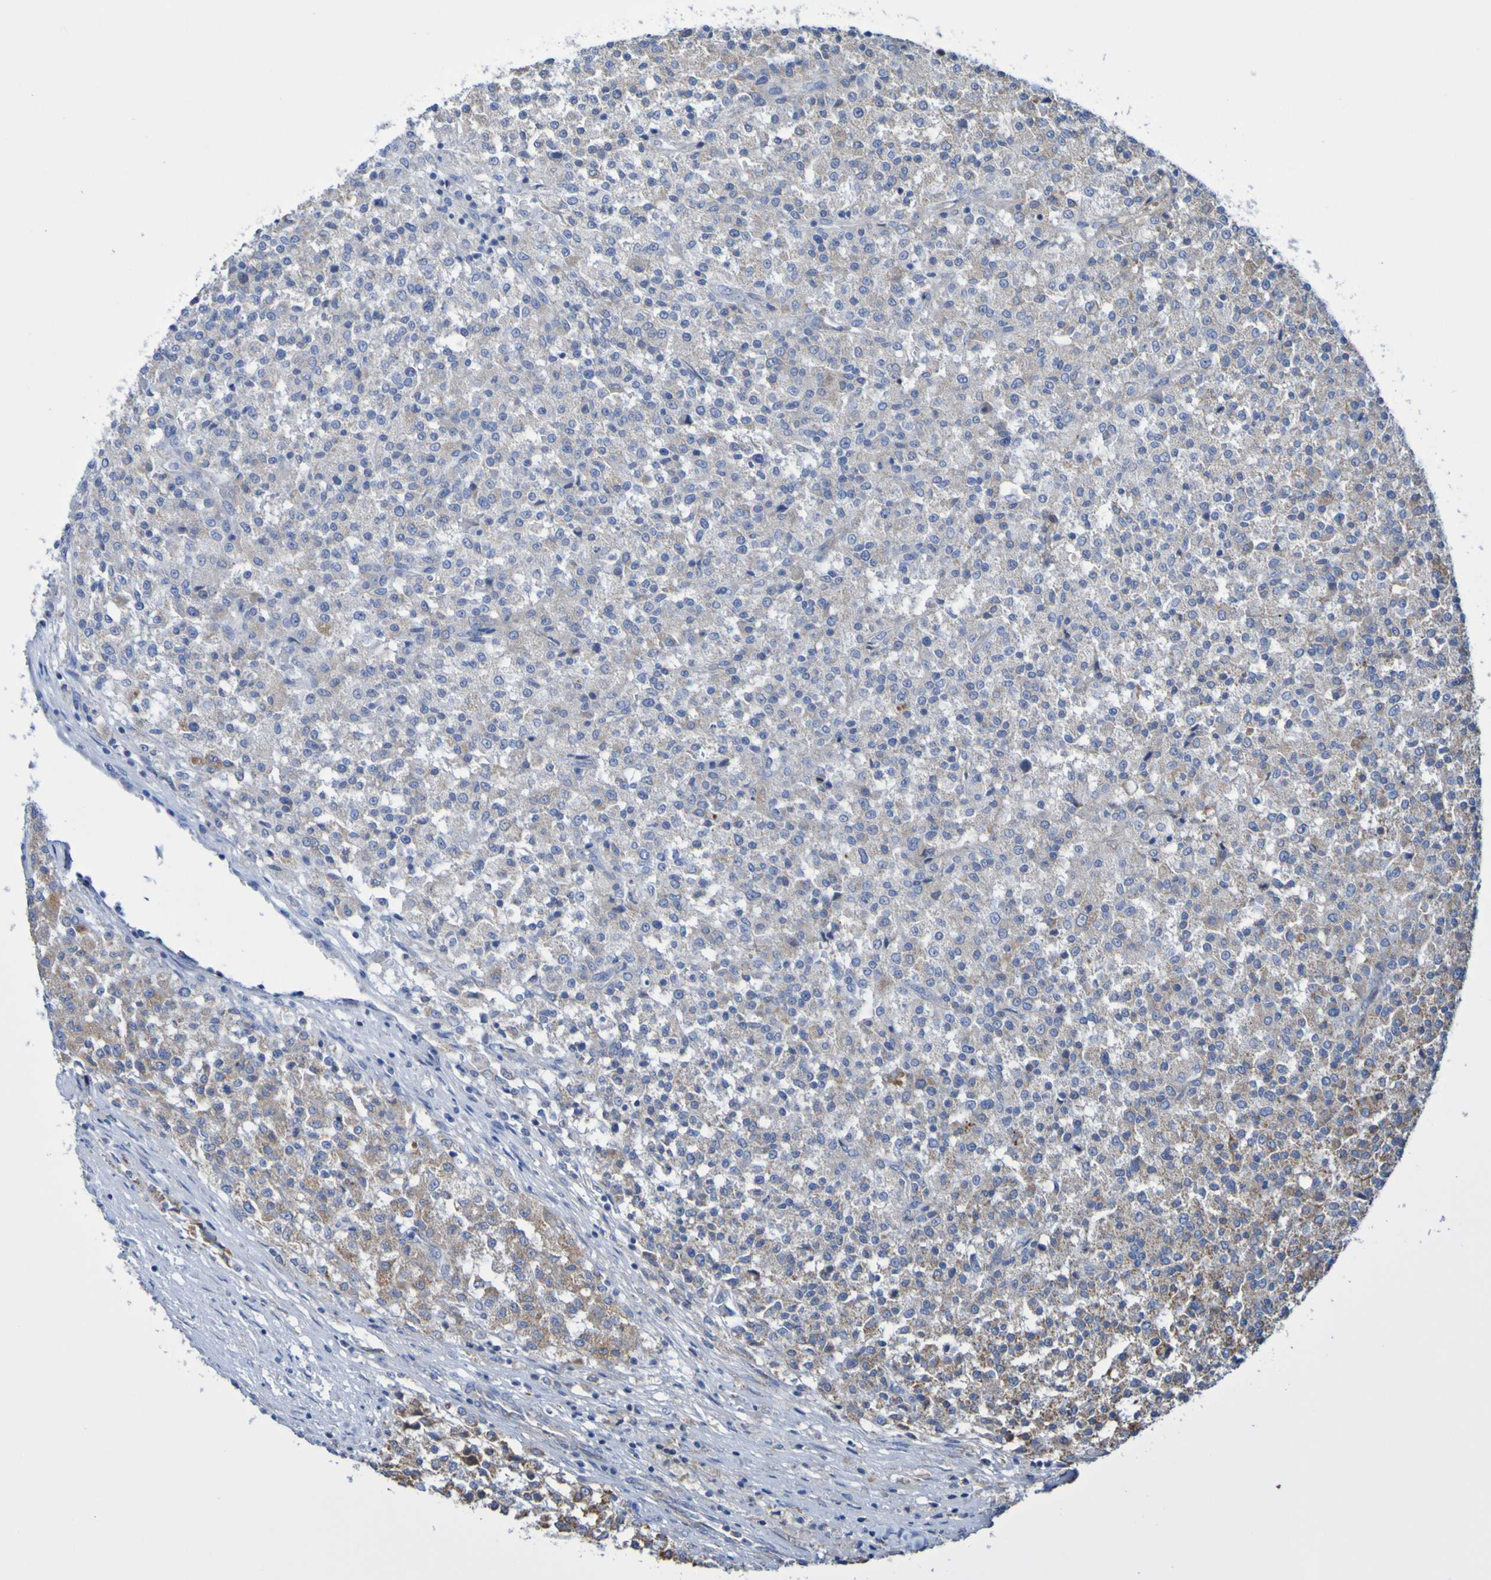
{"staining": {"intensity": "weak", "quantity": "<25%", "location": "cytoplasmic/membranous"}, "tissue": "testis cancer", "cell_type": "Tumor cells", "image_type": "cancer", "snomed": [{"axis": "morphology", "description": "Seminoma, NOS"}, {"axis": "topography", "description": "Testis"}], "caption": "The photomicrograph displays no significant staining in tumor cells of testis cancer.", "gene": "CNTN2", "patient": {"sex": "male", "age": 59}}